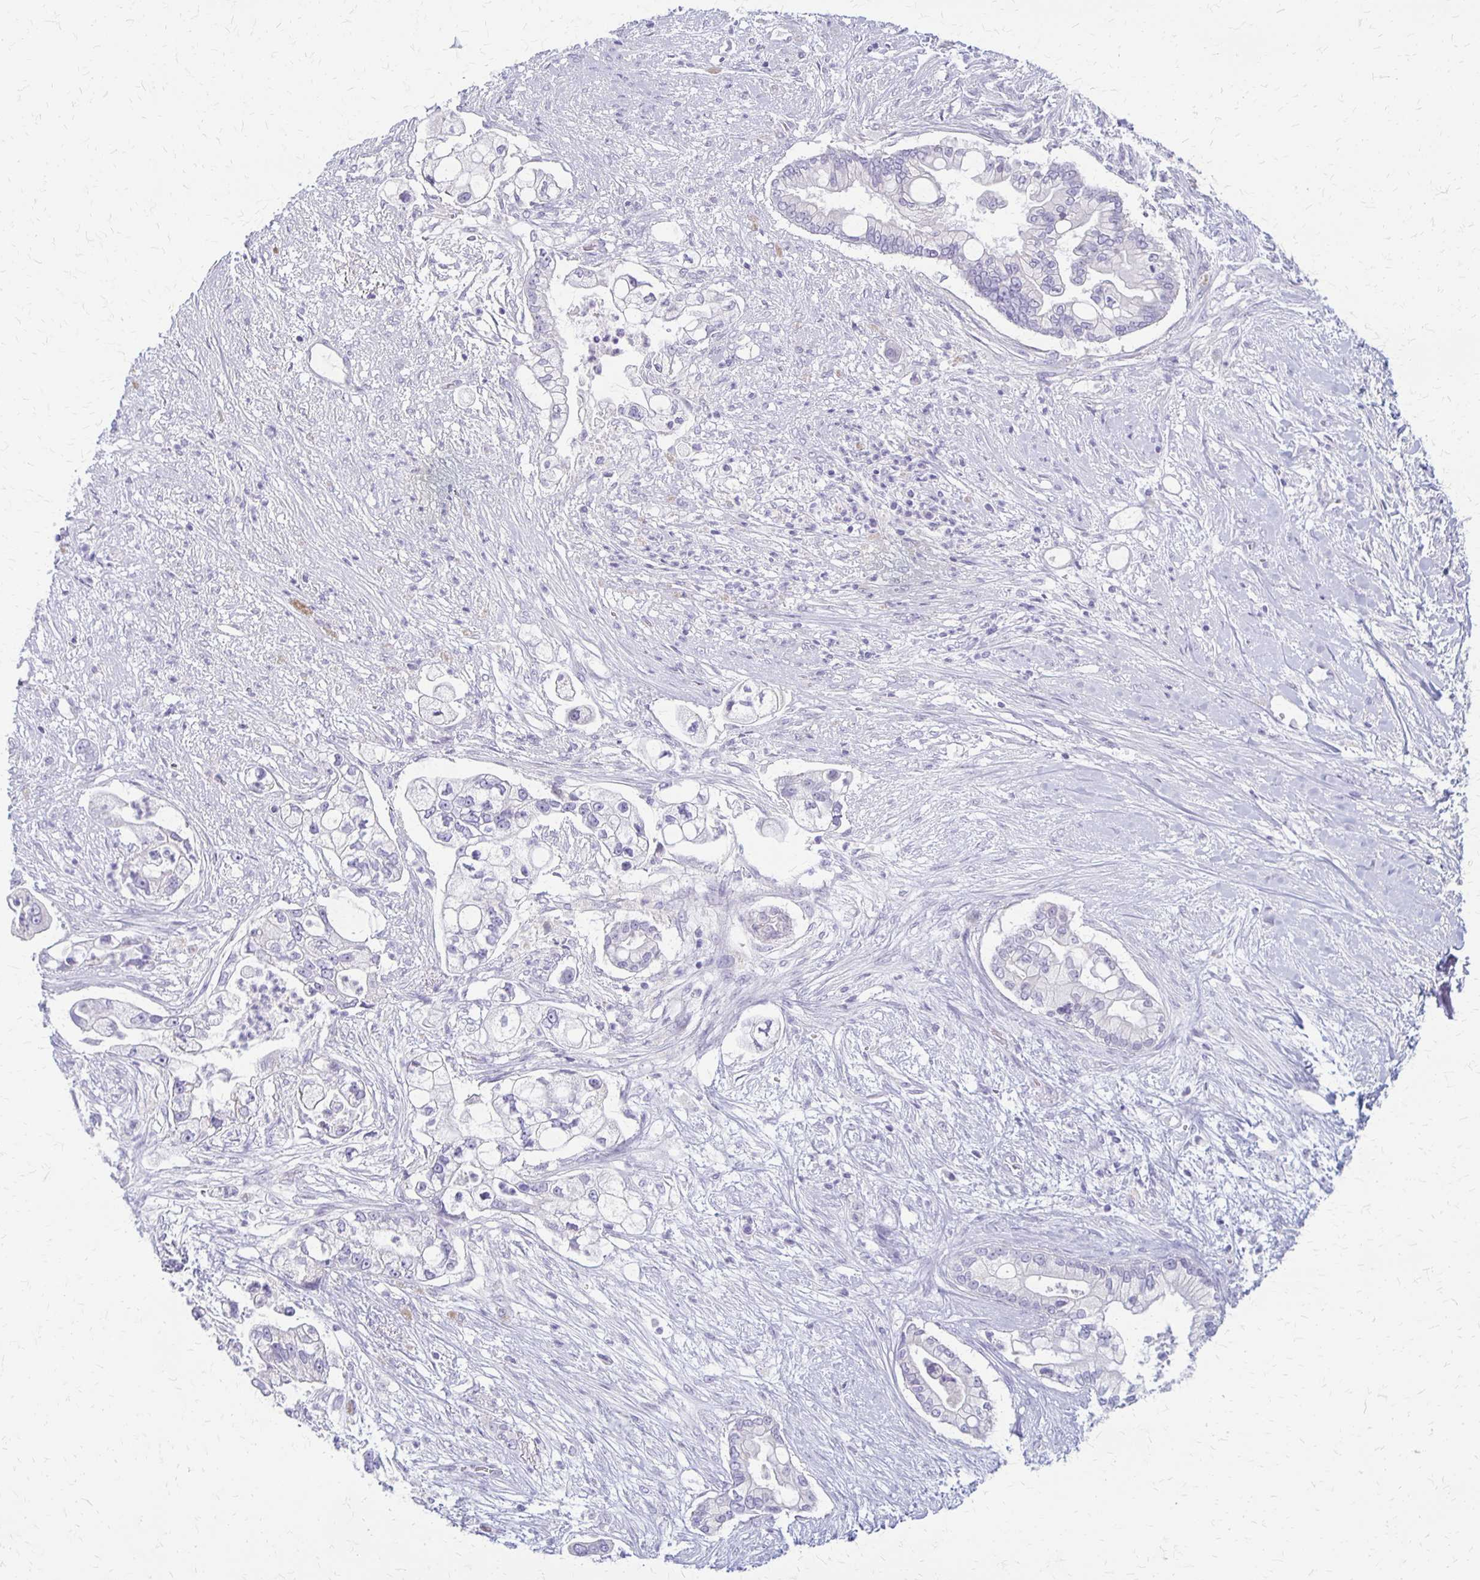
{"staining": {"intensity": "negative", "quantity": "none", "location": "none"}, "tissue": "pancreatic cancer", "cell_type": "Tumor cells", "image_type": "cancer", "snomed": [{"axis": "morphology", "description": "Adenocarcinoma, NOS"}, {"axis": "topography", "description": "Pancreas"}], "caption": "An immunohistochemistry photomicrograph of adenocarcinoma (pancreatic) is shown. There is no staining in tumor cells of adenocarcinoma (pancreatic).", "gene": "RHOC", "patient": {"sex": "female", "age": 69}}